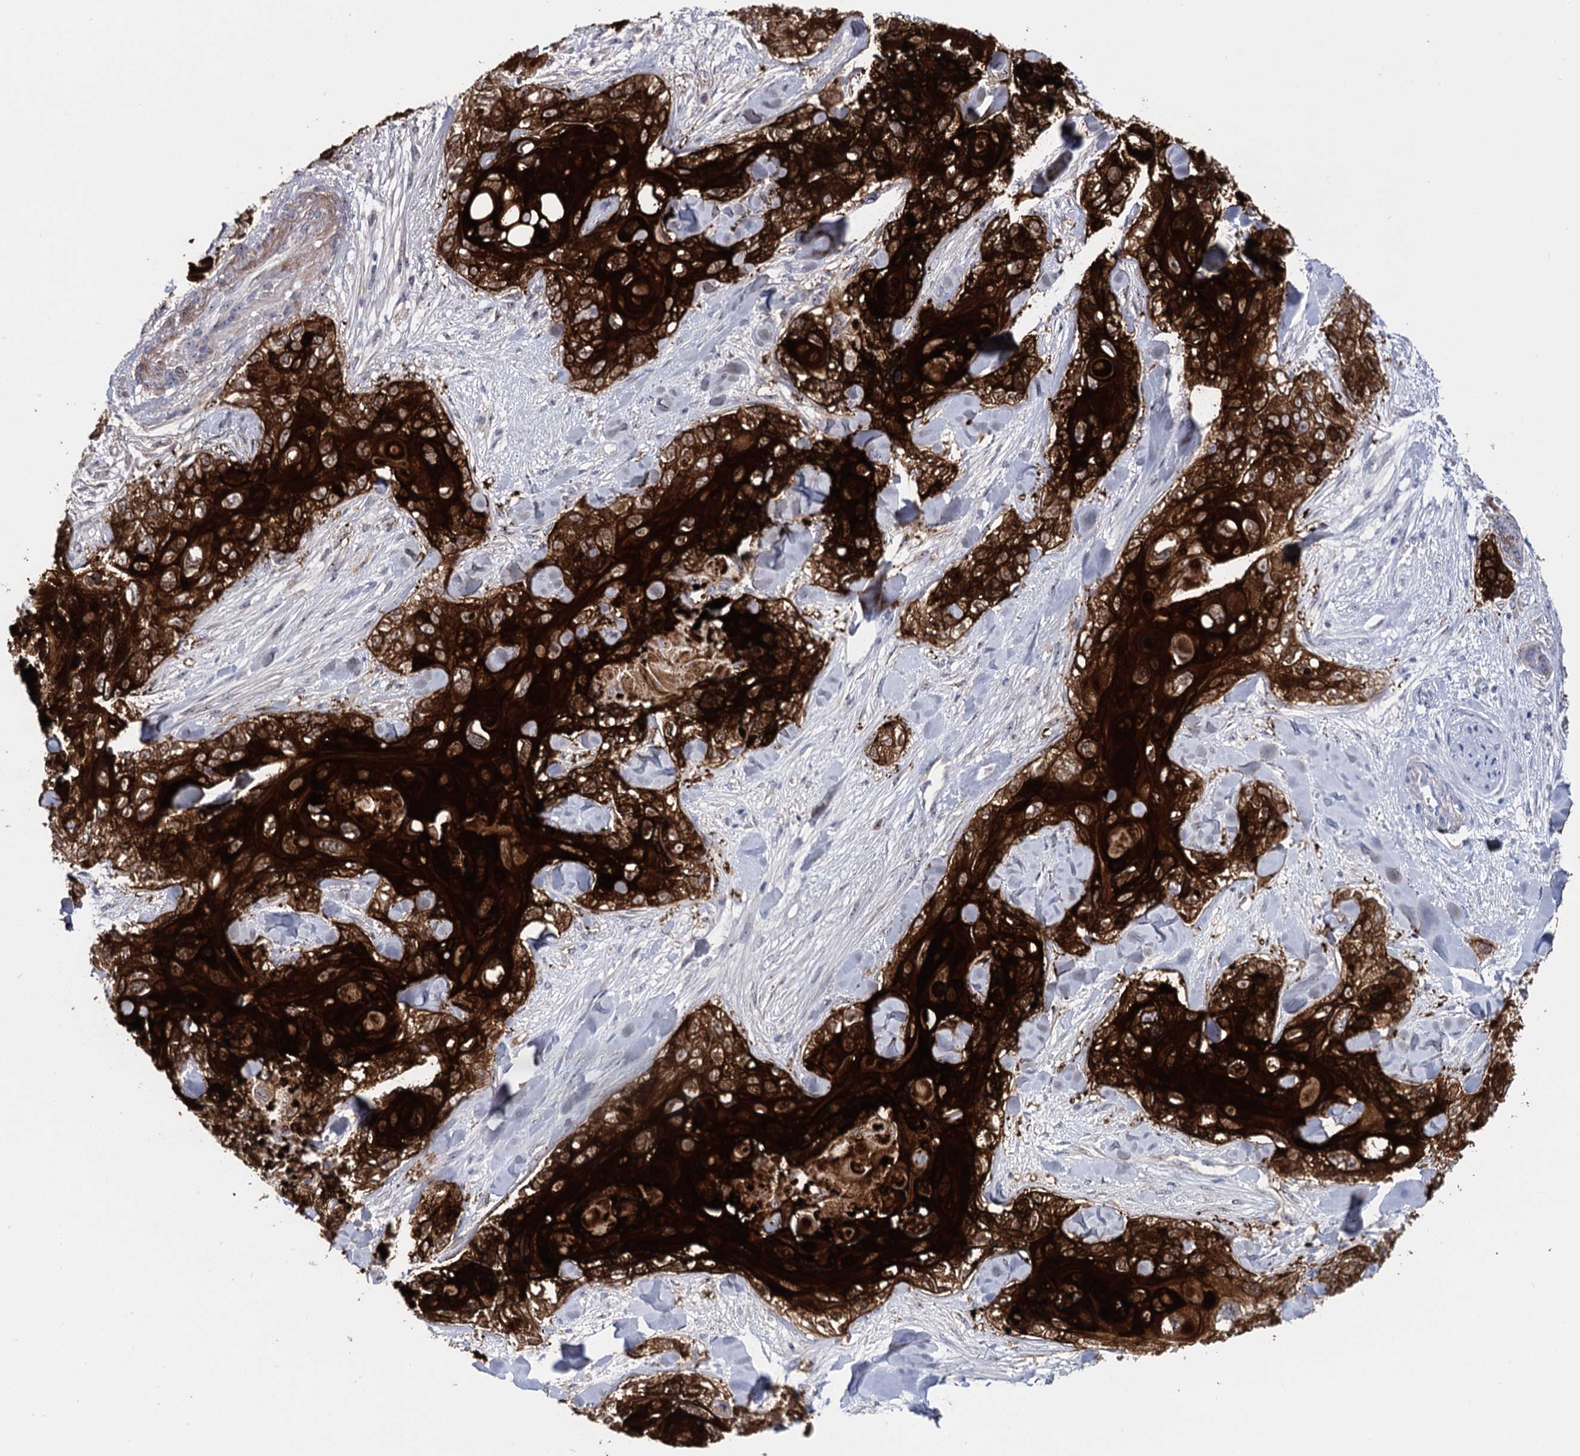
{"staining": {"intensity": "strong", "quantity": ">75%", "location": "cytoplasmic/membranous,nuclear"}, "tissue": "skin cancer", "cell_type": "Tumor cells", "image_type": "cancer", "snomed": [{"axis": "morphology", "description": "Normal tissue, NOS"}, {"axis": "morphology", "description": "Squamous cell carcinoma, NOS"}, {"axis": "topography", "description": "Skin"}], "caption": "This is an image of immunohistochemistry (IHC) staining of skin squamous cell carcinoma, which shows strong staining in the cytoplasmic/membranous and nuclear of tumor cells.", "gene": "SFN", "patient": {"sex": "male", "age": 72}}